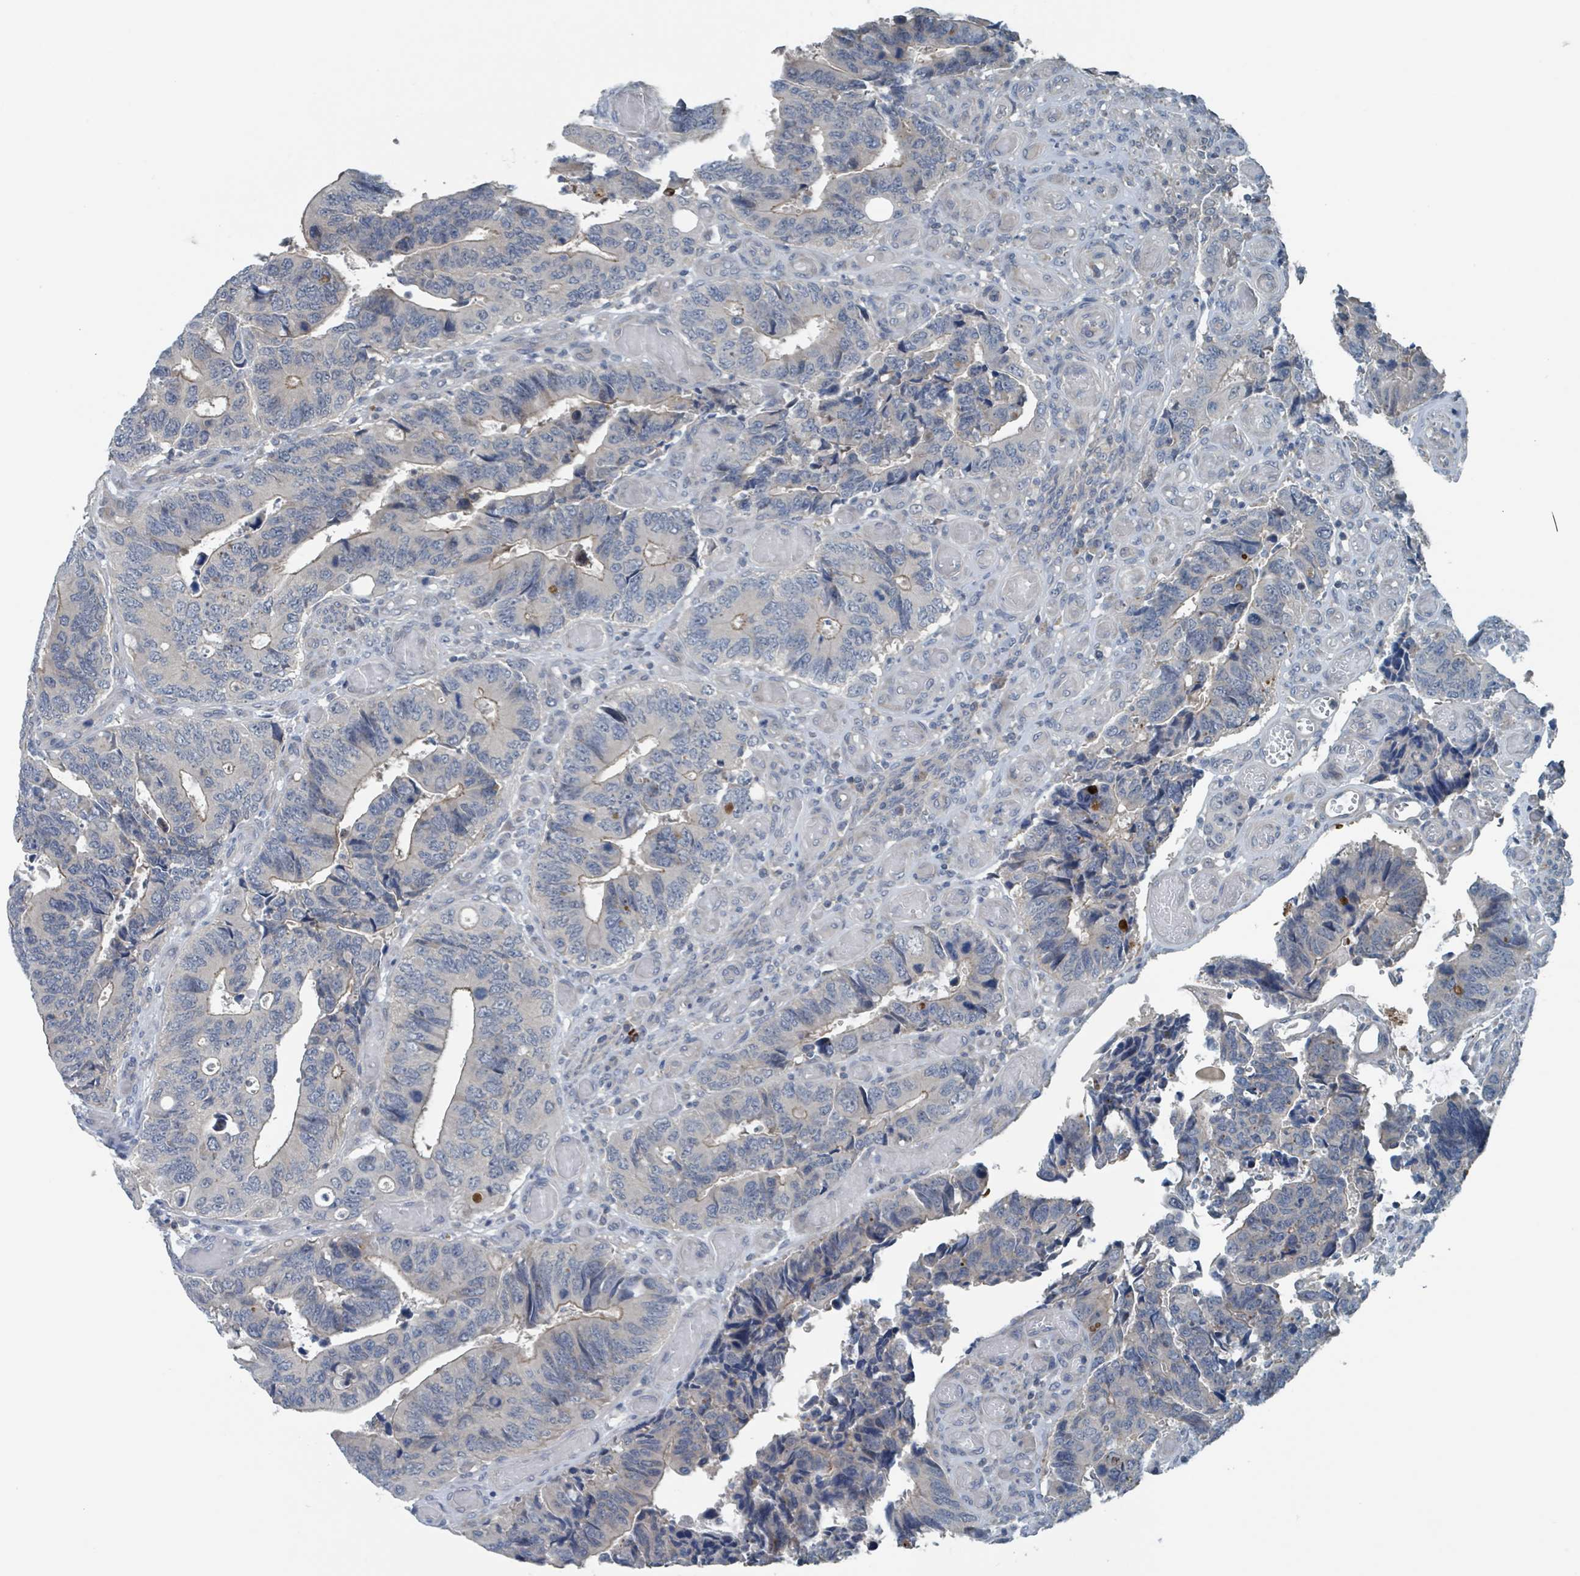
{"staining": {"intensity": "negative", "quantity": "none", "location": "none"}, "tissue": "colorectal cancer", "cell_type": "Tumor cells", "image_type": "cancer", "snomed": [{"axis": "morphology", "description": "Adenocarcinoma, NOS"}, {"axis": "topography", "description": "Colon"}], "caption": "Protein analysis of colorectal adenocarcinoma exhibits no significant staining in tumor cells.", "gene": "ACBD4", "patient": {"sex": "male", "age": 87}}